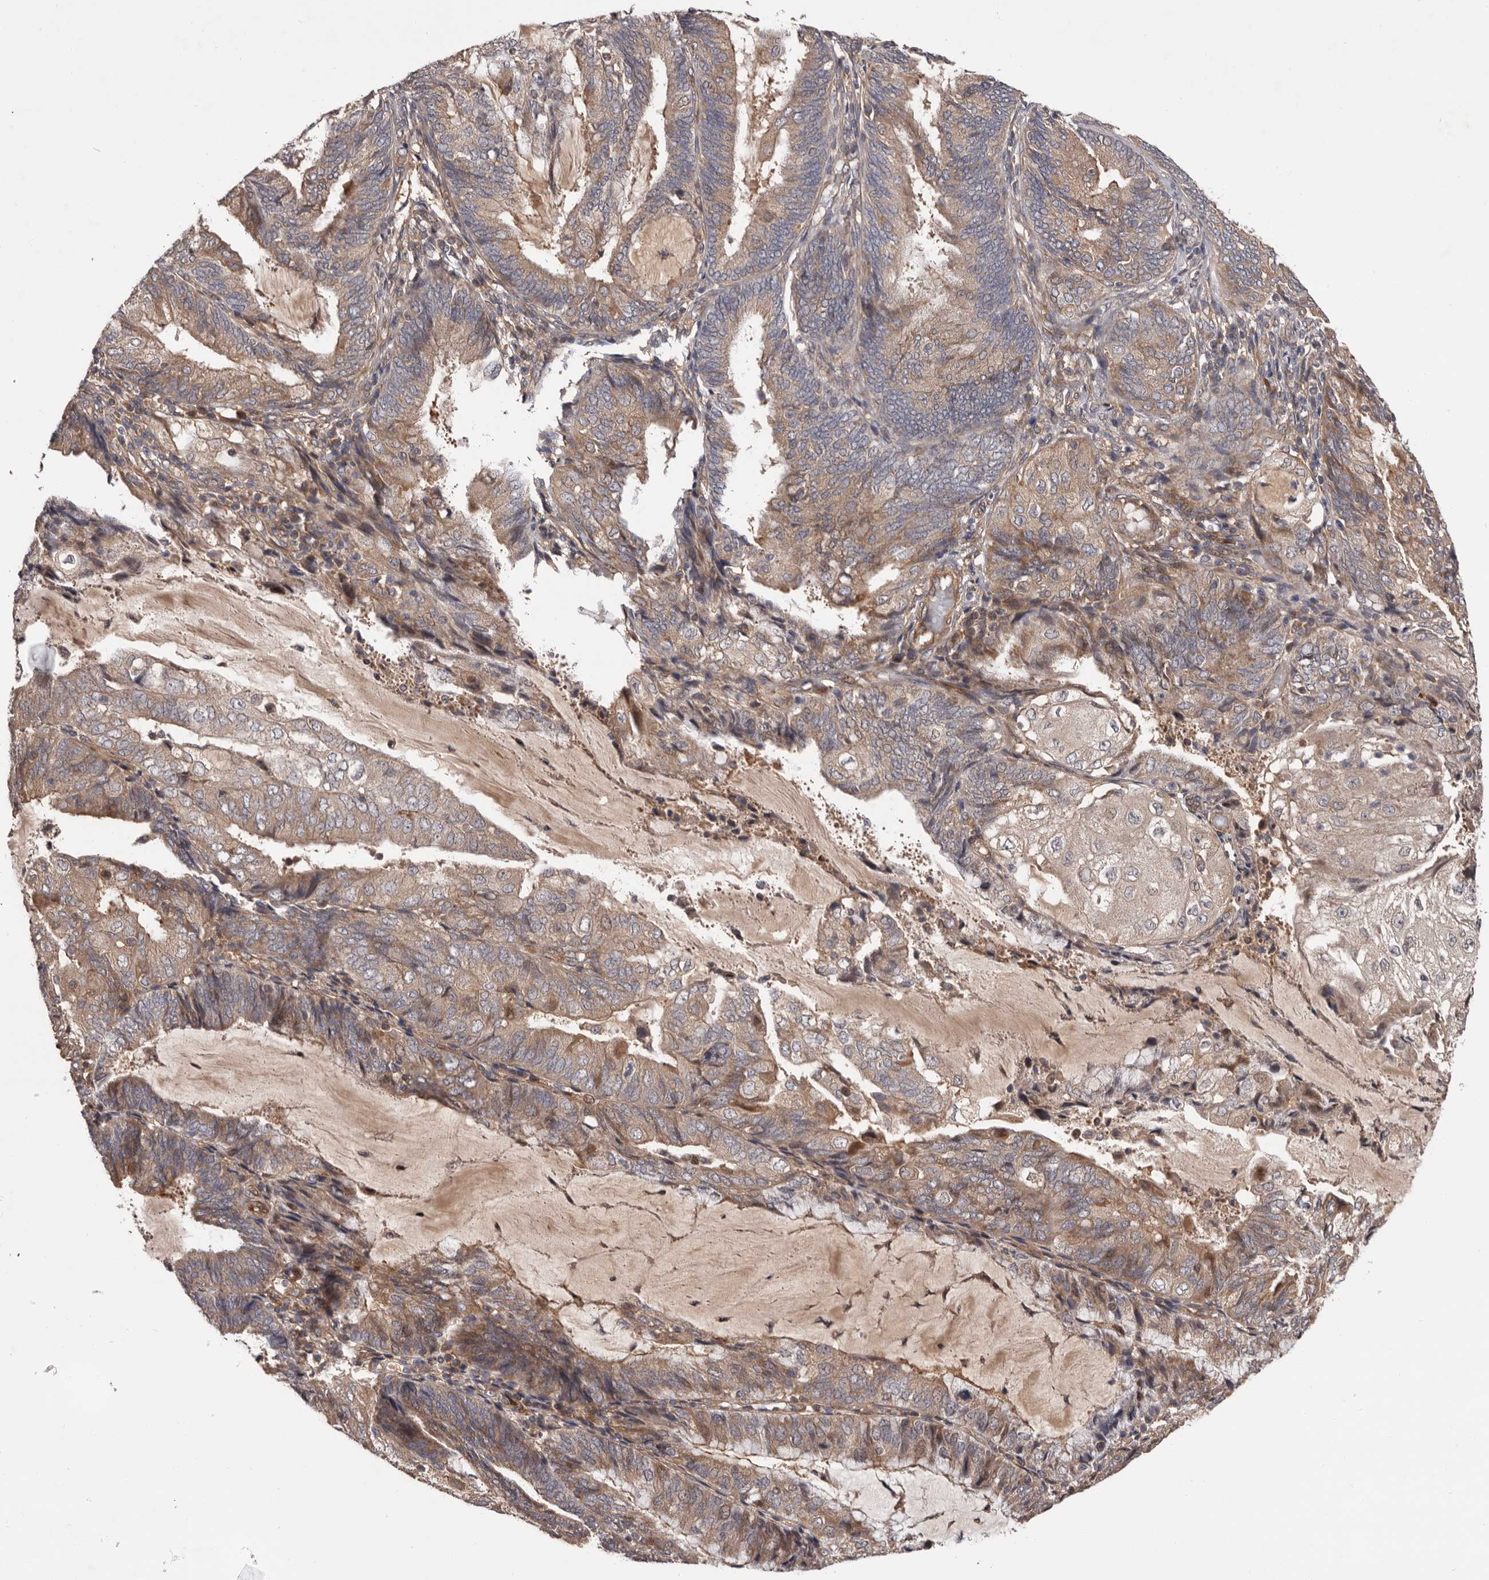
{"staining": {"intensity": "weak", "quantity": ">75%", "location": "cytoplasmic/membranous"}, "tissue": "endometrial cancer", "cell_type": "Tumor cells", "image_type": "cancer", "snomed": [{"axis": "morphology", "description": "Adenocarcinoma, NOS"}, {"axis": "topography", "description": "Endometrium"}], "caption": "This photomicrograph reveals immunohistochemistry staining of endometrial adenocarcinoma, with low weak cytoplasmic/membranous positivity in about >75% of tumor cells.", "gene": "PRKD1", "patient": {"sex": "female", "age": 81}}